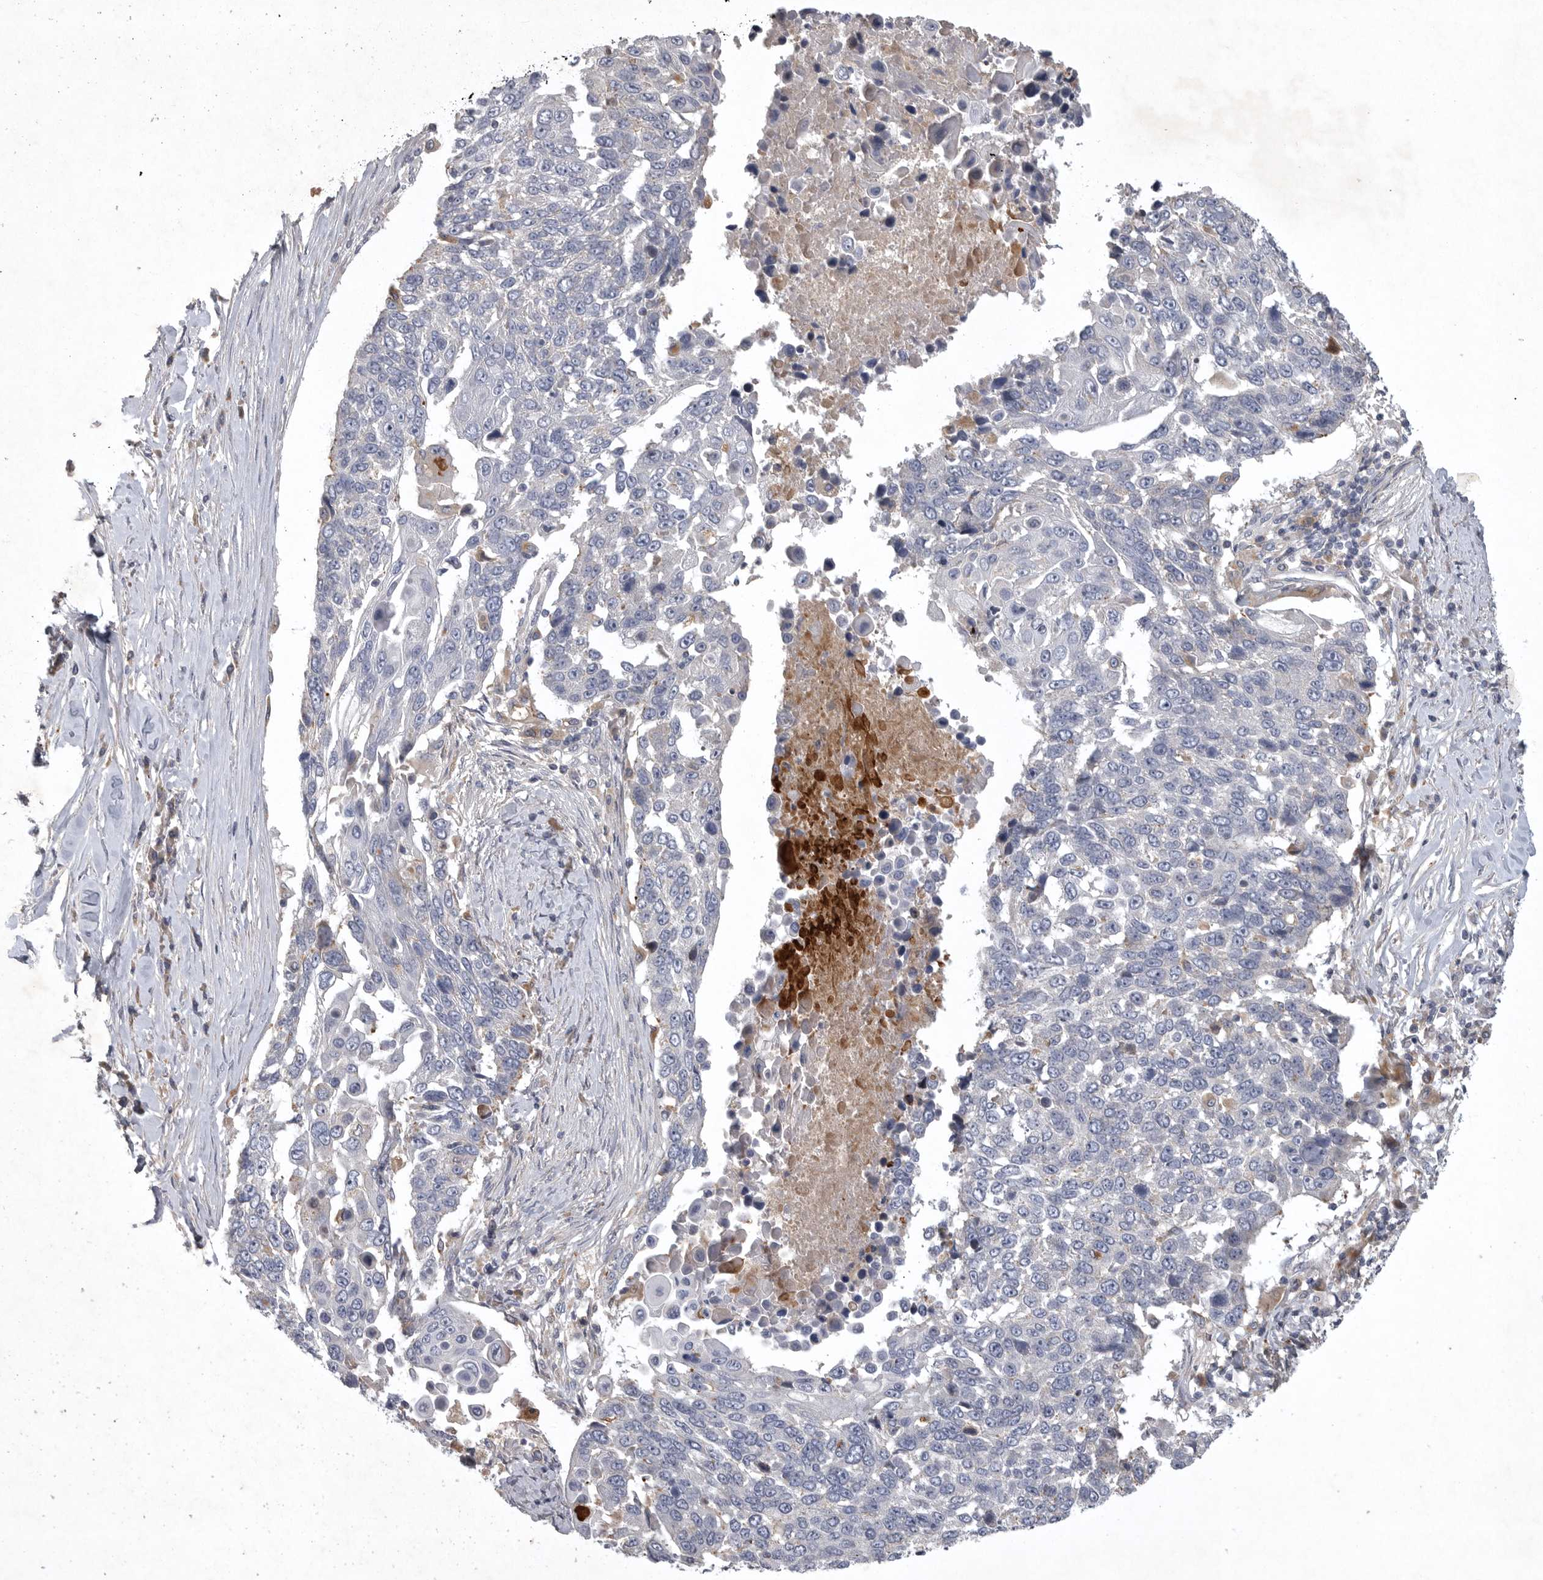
{"staining": {"intensity": "negative", "quantity": "none", "location": "none"}, "tissue": "lung cancer", "cell_type": "Tumor cells", "image_type": "cancer", "snomed": [{"axis": "morphology", "description": "Squamous cell carcinoma, NOS"}, {"axis": "topography", "description": "Lung"}], "caption": "This is an immunohistochemistry (IHC) micrograph of lung cancer (squamous cell carcinoma). There is no expression in tumor cells.", "gene": "LAMTOR3", "patient": {"sex": "male", "age": 66}}